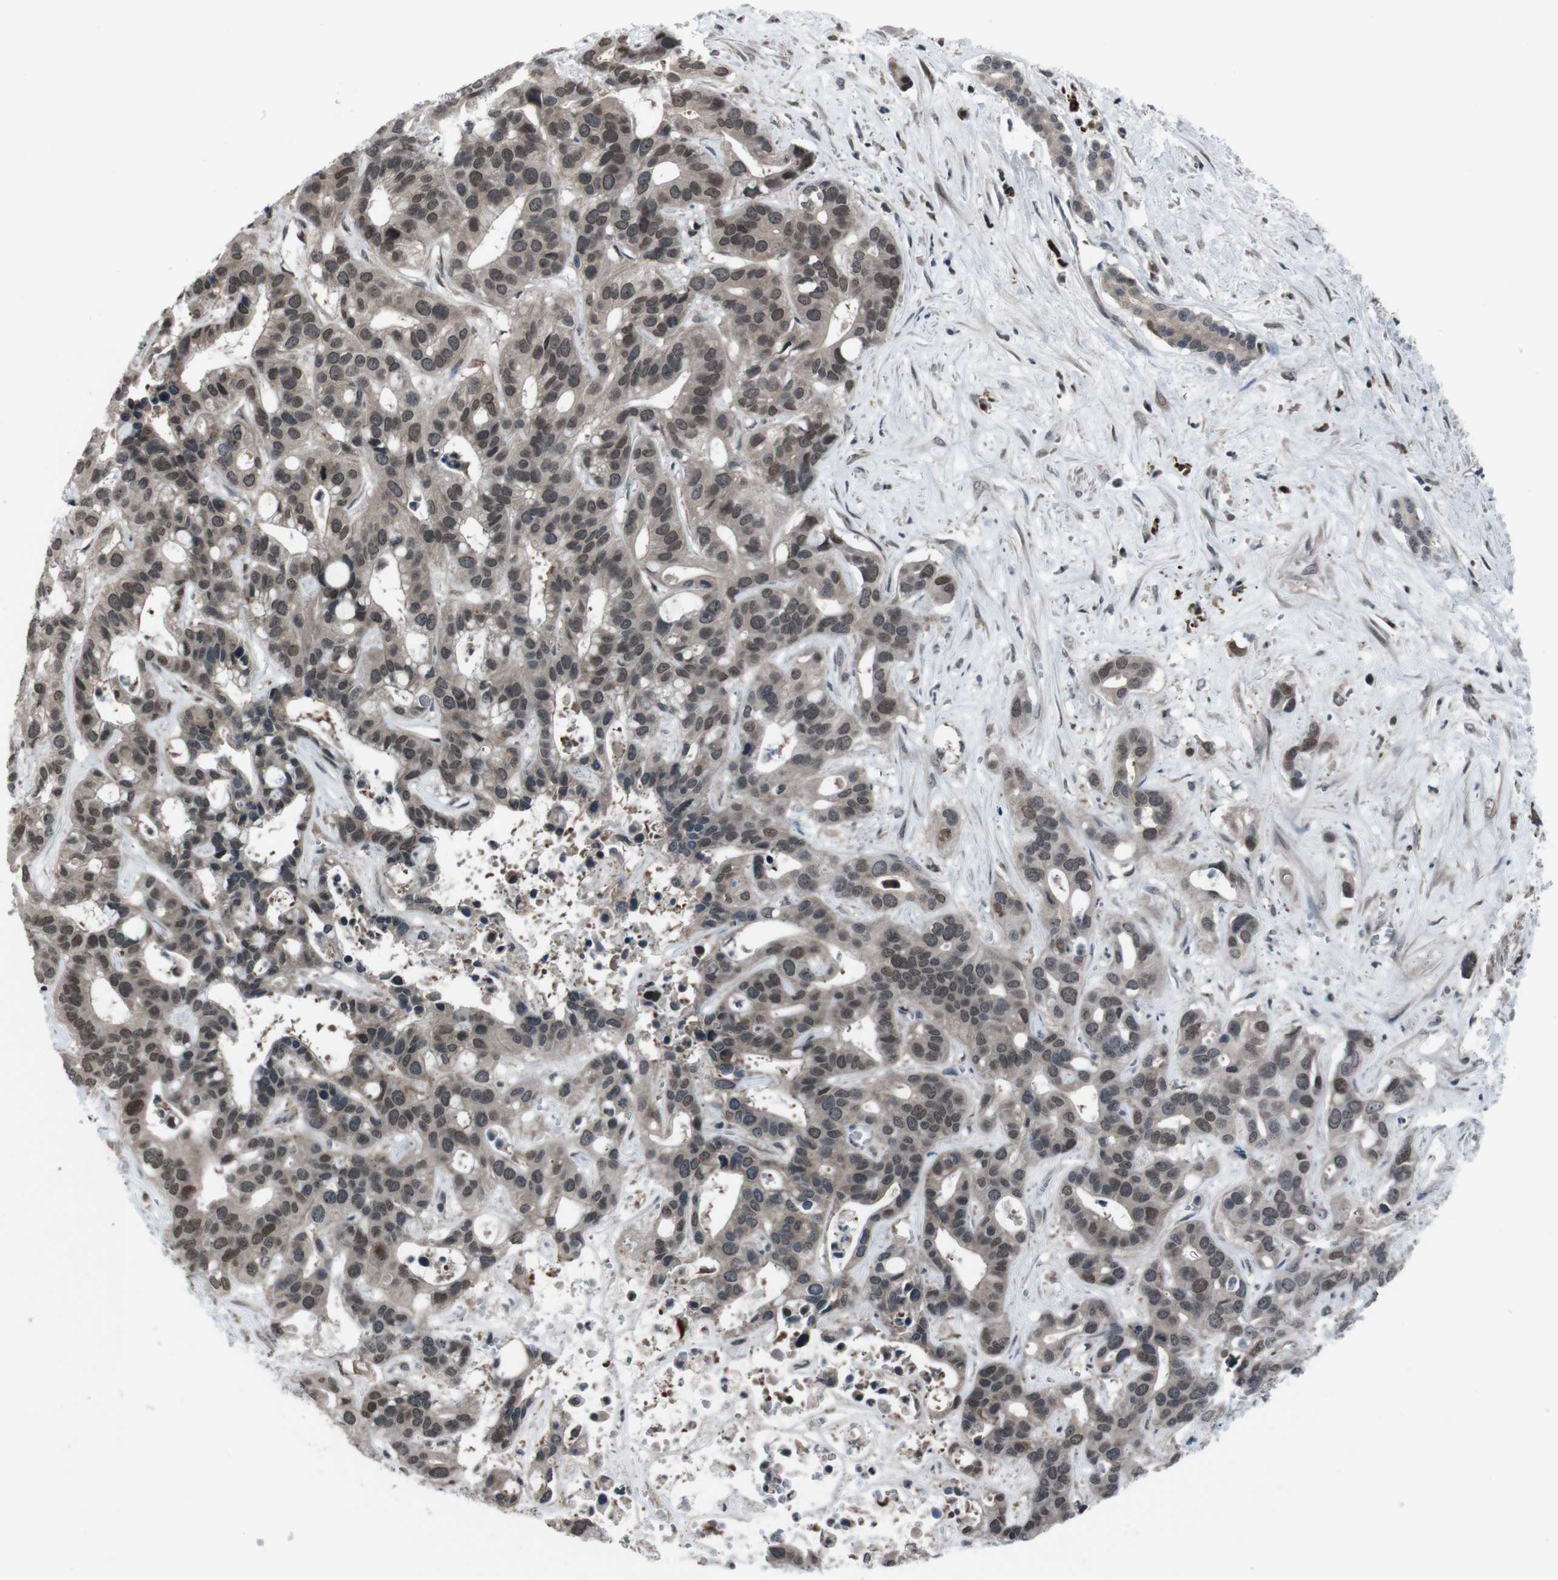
{"staining": {"intensity": "moderate", "quantity": ">75%", "location": "nuclear"}, "tissue": "liver cancer", "cell_type": "Tumor cells", "image_type": "cancer", "snomed": [{"axis": "morphology", "description": "Cholangiocarcinoma"}, {"axis": "topography", "description": "Liver"}], "caption": "Moderate nuclear staining is seen in approximately >75% of tumor cells in cholangiocarcinoma (liver). The staining was performed using DAB to visualize the protein expression in brown, while the nuclei were stained in blue with hematoxylin (Magnification: 20x).", "gene": "SS18L1", "patient": {"sex": "female", "age": 65}}